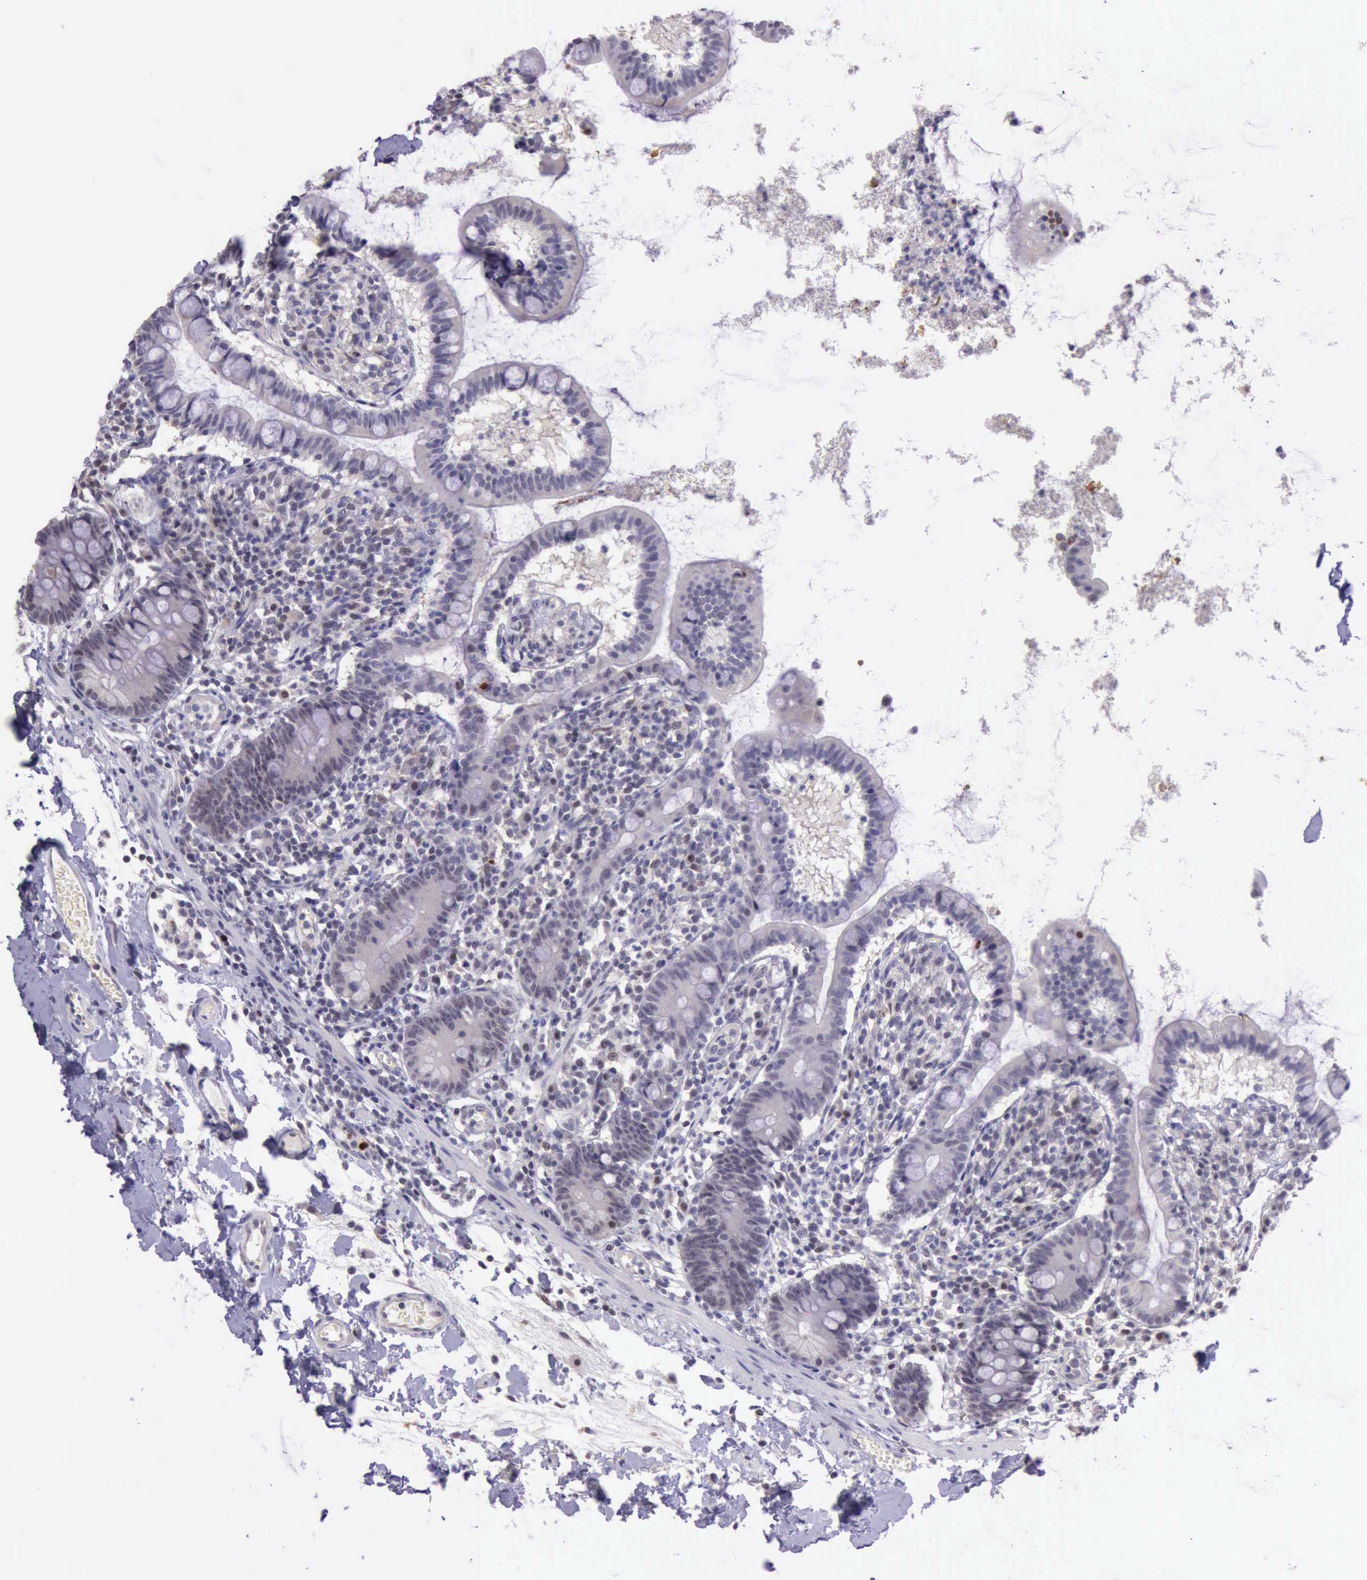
{"staining": {"intensity": "negative", "quantity": "none", "location": "none"}, "tissue": "small intestine", "cell_type": "Glandular cells", "image_type": "normal", "snomed": [{"axis": "morphology", "description": "Normal tissue, NOS"}, {"axis": "topography", "description": "Small intestine"}], "caption": "Human small intestine stained for a protein using IHC exhibits no staining in glandular cells.", "gene": "PARP1", "patient": {"sex": "female", "age": 61}}